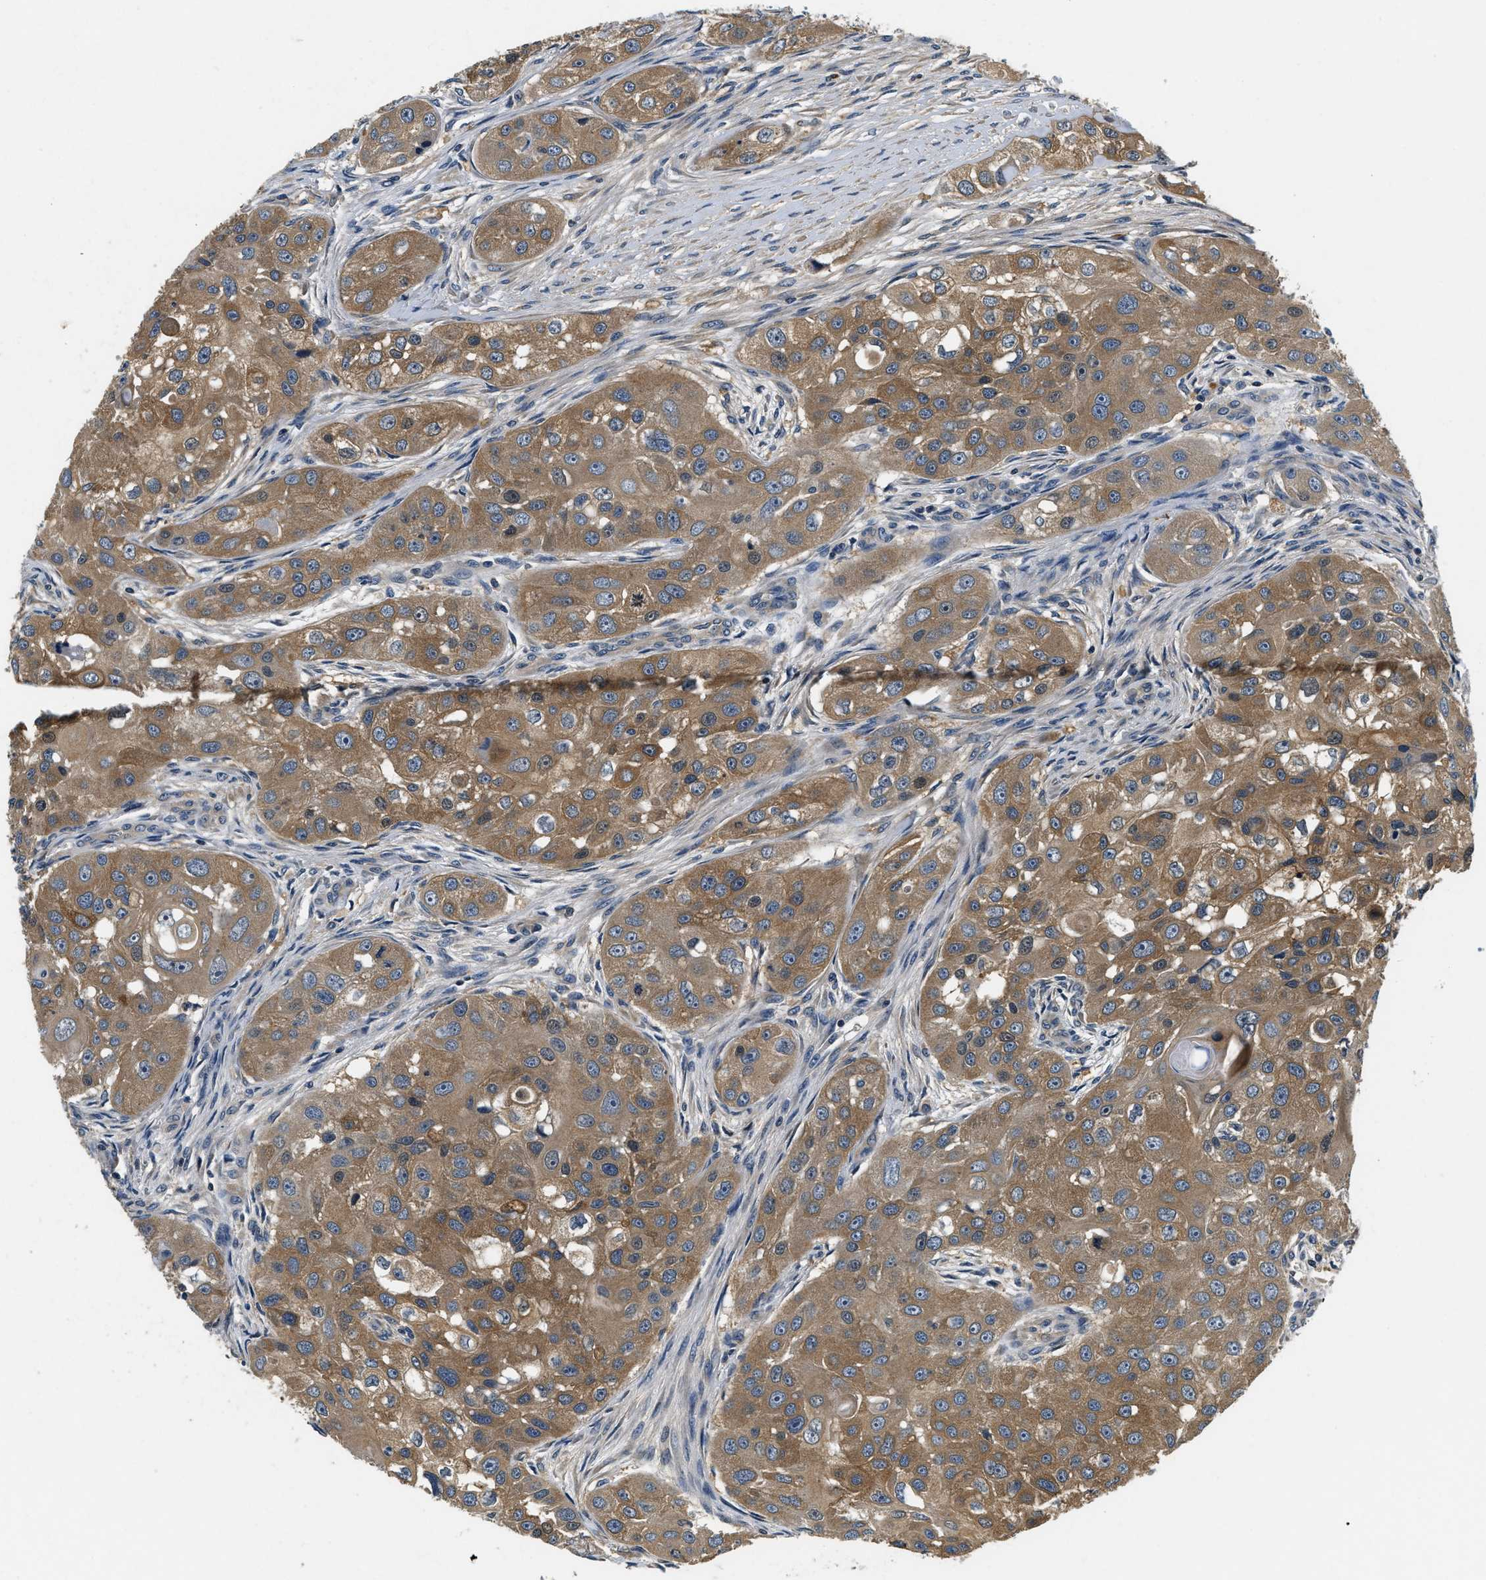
{"staining": {"intensity": "moderate", "quantity": ">75%", "location": "cytoplasmic/membranous"}, "tissue": "head and neck cancer", "cell_type": "Tumor cells", "image_type": "cancer", "snomed": [{"axis": "morphology", "description": "Normal tissue, NOS"}, {"axis": "morphology", "description": "Squamous cell carcinoma, NOS"}, {"axis": "topography", "description": "Skeletal muscle"}, {"axis": "topography", "description": "Head-Neck"}], "caption": "An IHC photomicrograph of tumor tissue is shown. Protein staining in brown shows moderate cytoplasmic/membranous positivity in head and neck cancer within tumor cells. Using DAB (brown) and hematoxylin (blue) stains, captured at high magnification using brightfield microscopy.", "gene": "RESF1", "patient": {"sex": "male", "age": 51}}